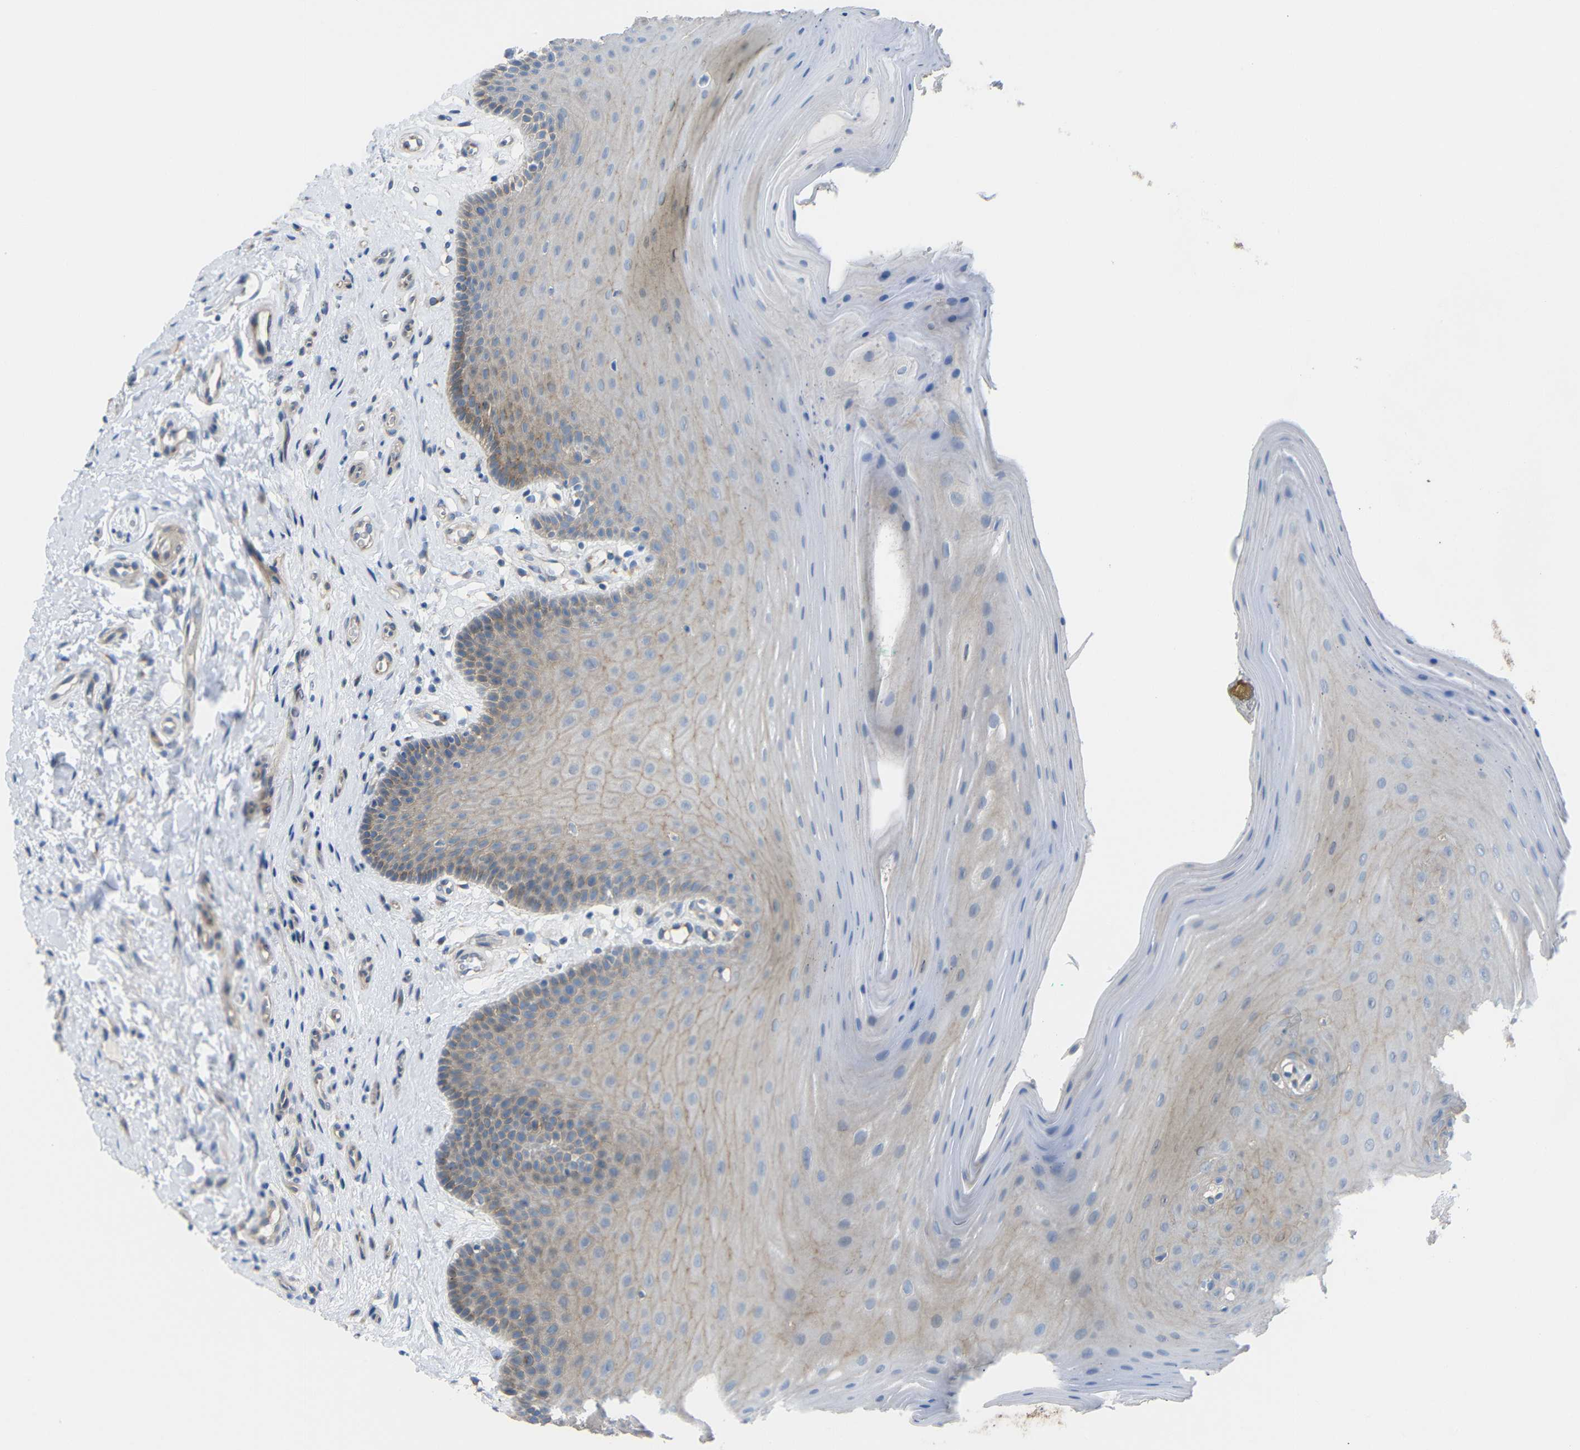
{"staining": {"intensity": "moderate", "quantity": "25%-75%", "location": "cytoplasmic/membranous"}, "tissue": "oral mucosa", "cell_type": "Squamous epithelial cells", "image_type": "normal", "snomed": [{"axis": "morphology", "description": "Normal tissue, NOS"}, {"axis": "topography", "description": "Skeletal muscle"}, {"axis": "topography", "description": "Oral tissue"}], "caption": "Immunohistochemistry (IHC) histopathology image of unremarkable oral mucosa stained for a protein (brown), which exhibits medium levels of moderate cytoplasmic/membranous expression in approximately 25%-75% of squamous epithelial cells.", "gene": "SYPL1", "patient": {"sex": "male", "age": 58}}